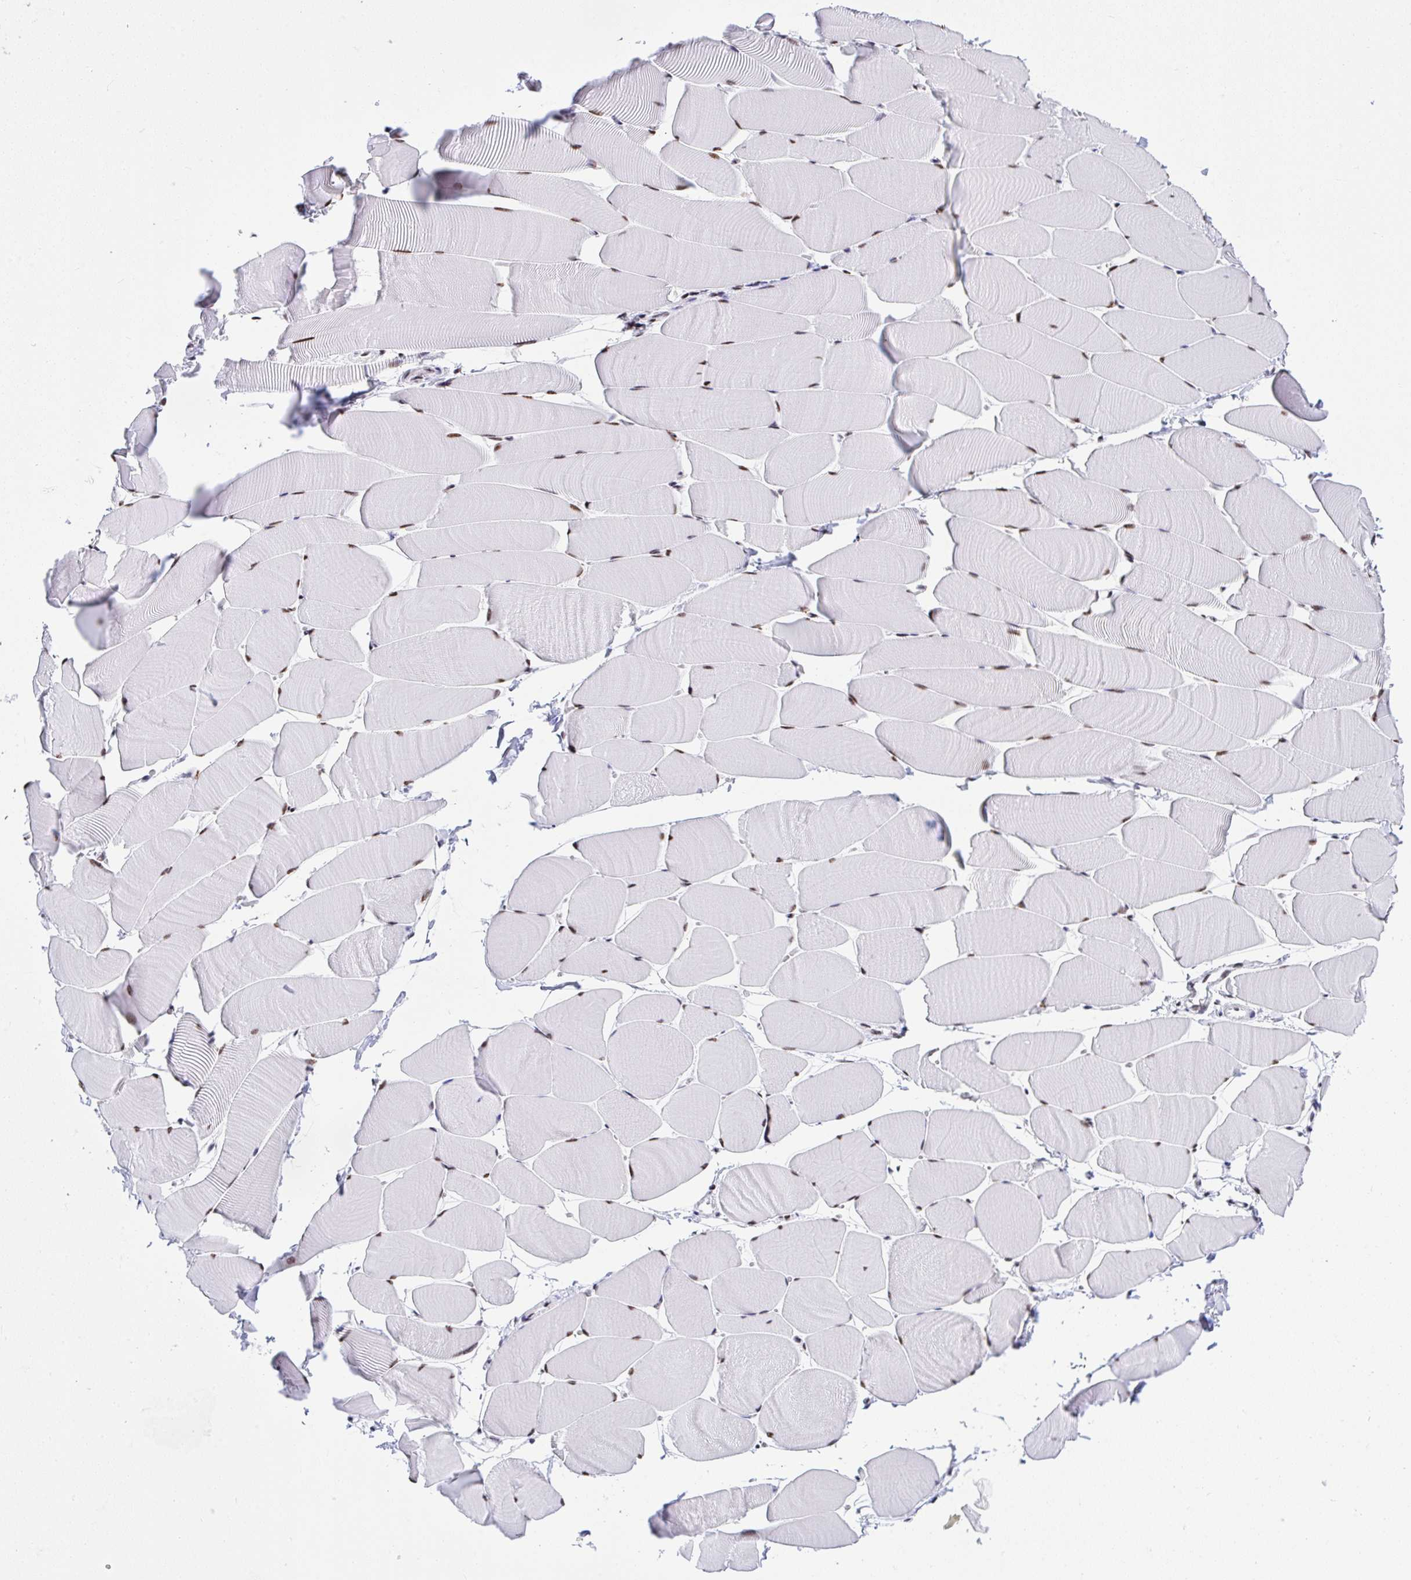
{"staining": {"intensity": "moderate", "quantity": "25%-75%", "location": "nuclear"}, "tissue": "skeletal muscle", "cell_type": "Myocytes", "image_type": "normal", "snomed": [{"axis": "morphology", "description": "Normal tissue, NOS"}, {"axis": "topography", "description": "Skeletal muscle"}], "caption": "Unremarkable skeletal muscle shows moderate nuclear staining in about 25%-75% of myocytes, visualized by immunohistochemistry.", "gene": "DDX52", "patient": {"sex": "male", "age": 25}}